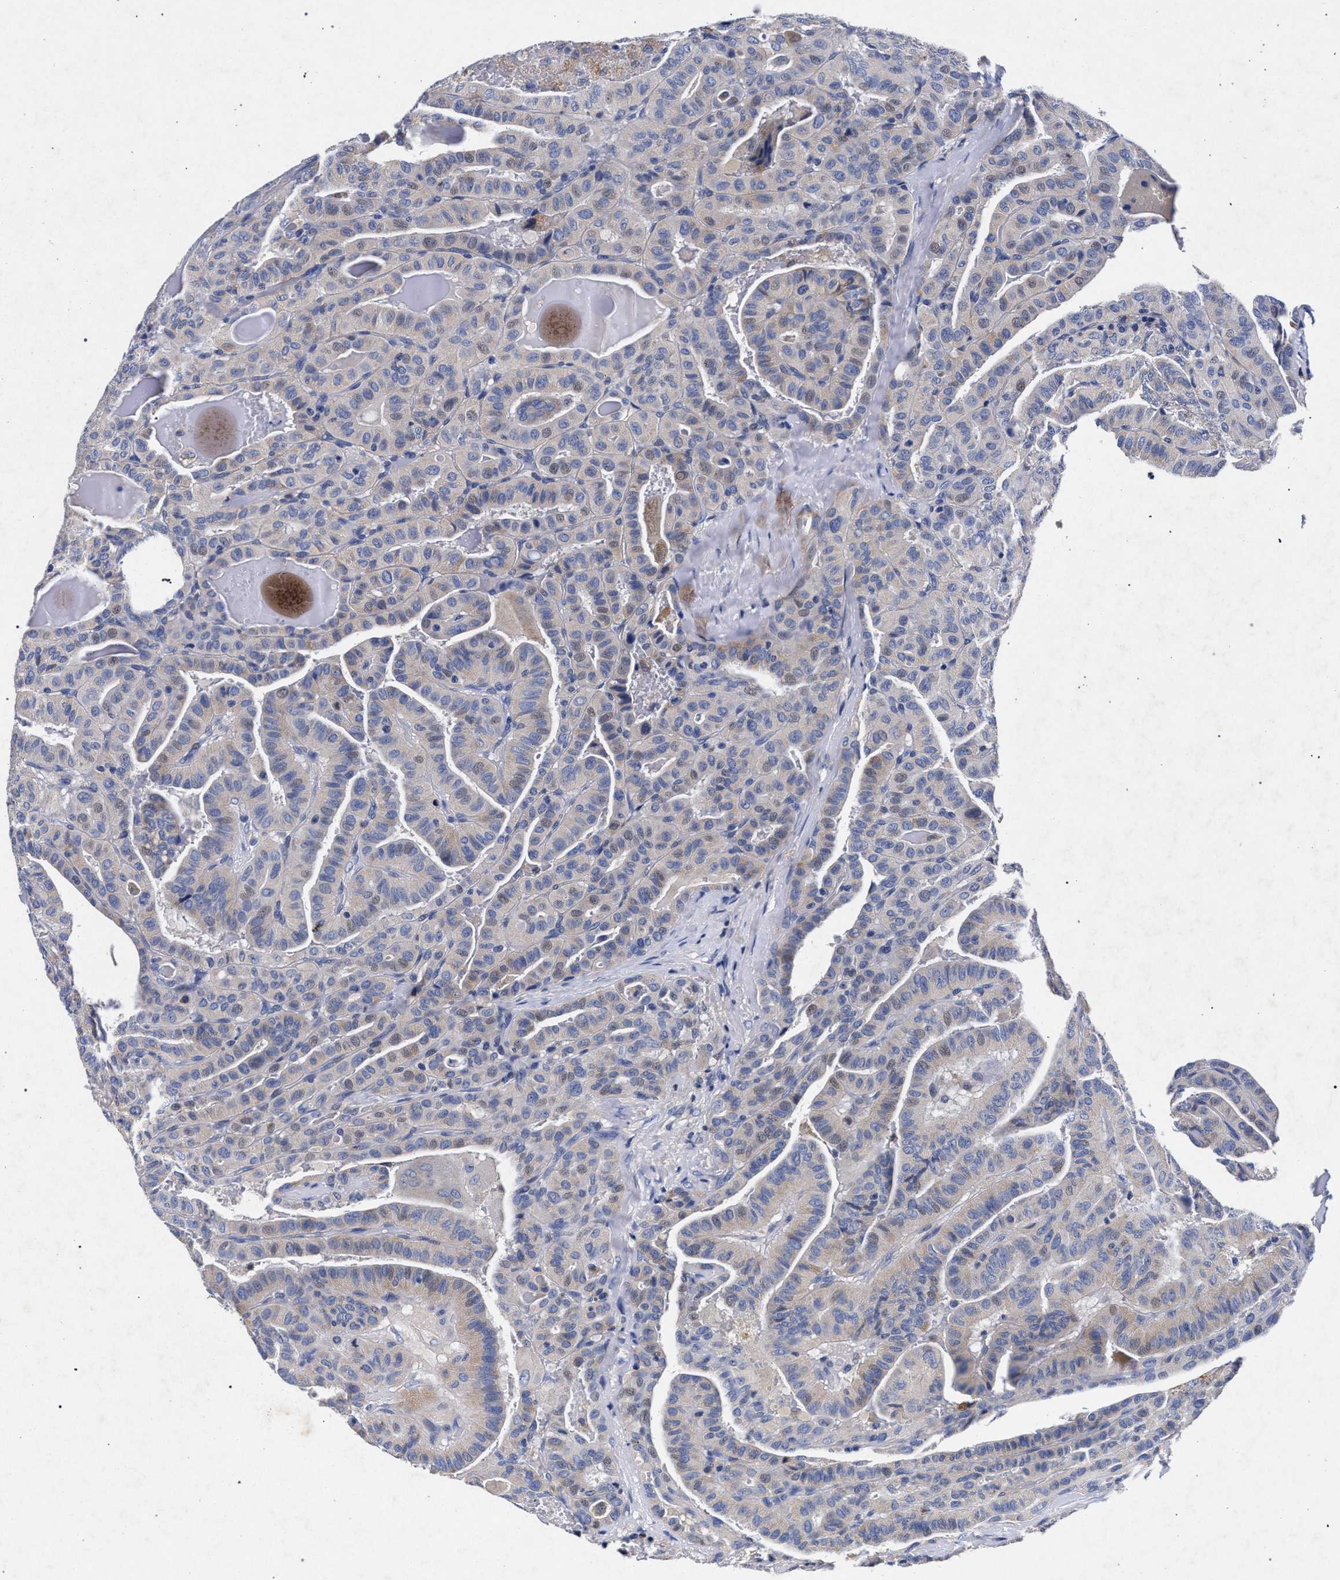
{"staining": {"intensity": "weak", "quantity": "25%-75%", "location": "cytoplasmic/membranous"}, "tissue": "thyroid cancer", "cell_type": "Tumor cells", "image_type": "cancer", "snomed": [{"axis": "morphology", "description": "Papillary adenocarcinoma, NOS"}, {"axis": "topography", "description": "Thyroid gland"}], "caption": "Immunohistochemical staining of human thyroid cancer demonstrates low levels of weak cytoplasmic/membranous protein positivity in about 25%-75% of tumor cells.", "gene": "HSD17B14", "patient": {"sex": "male", "age": 77}}